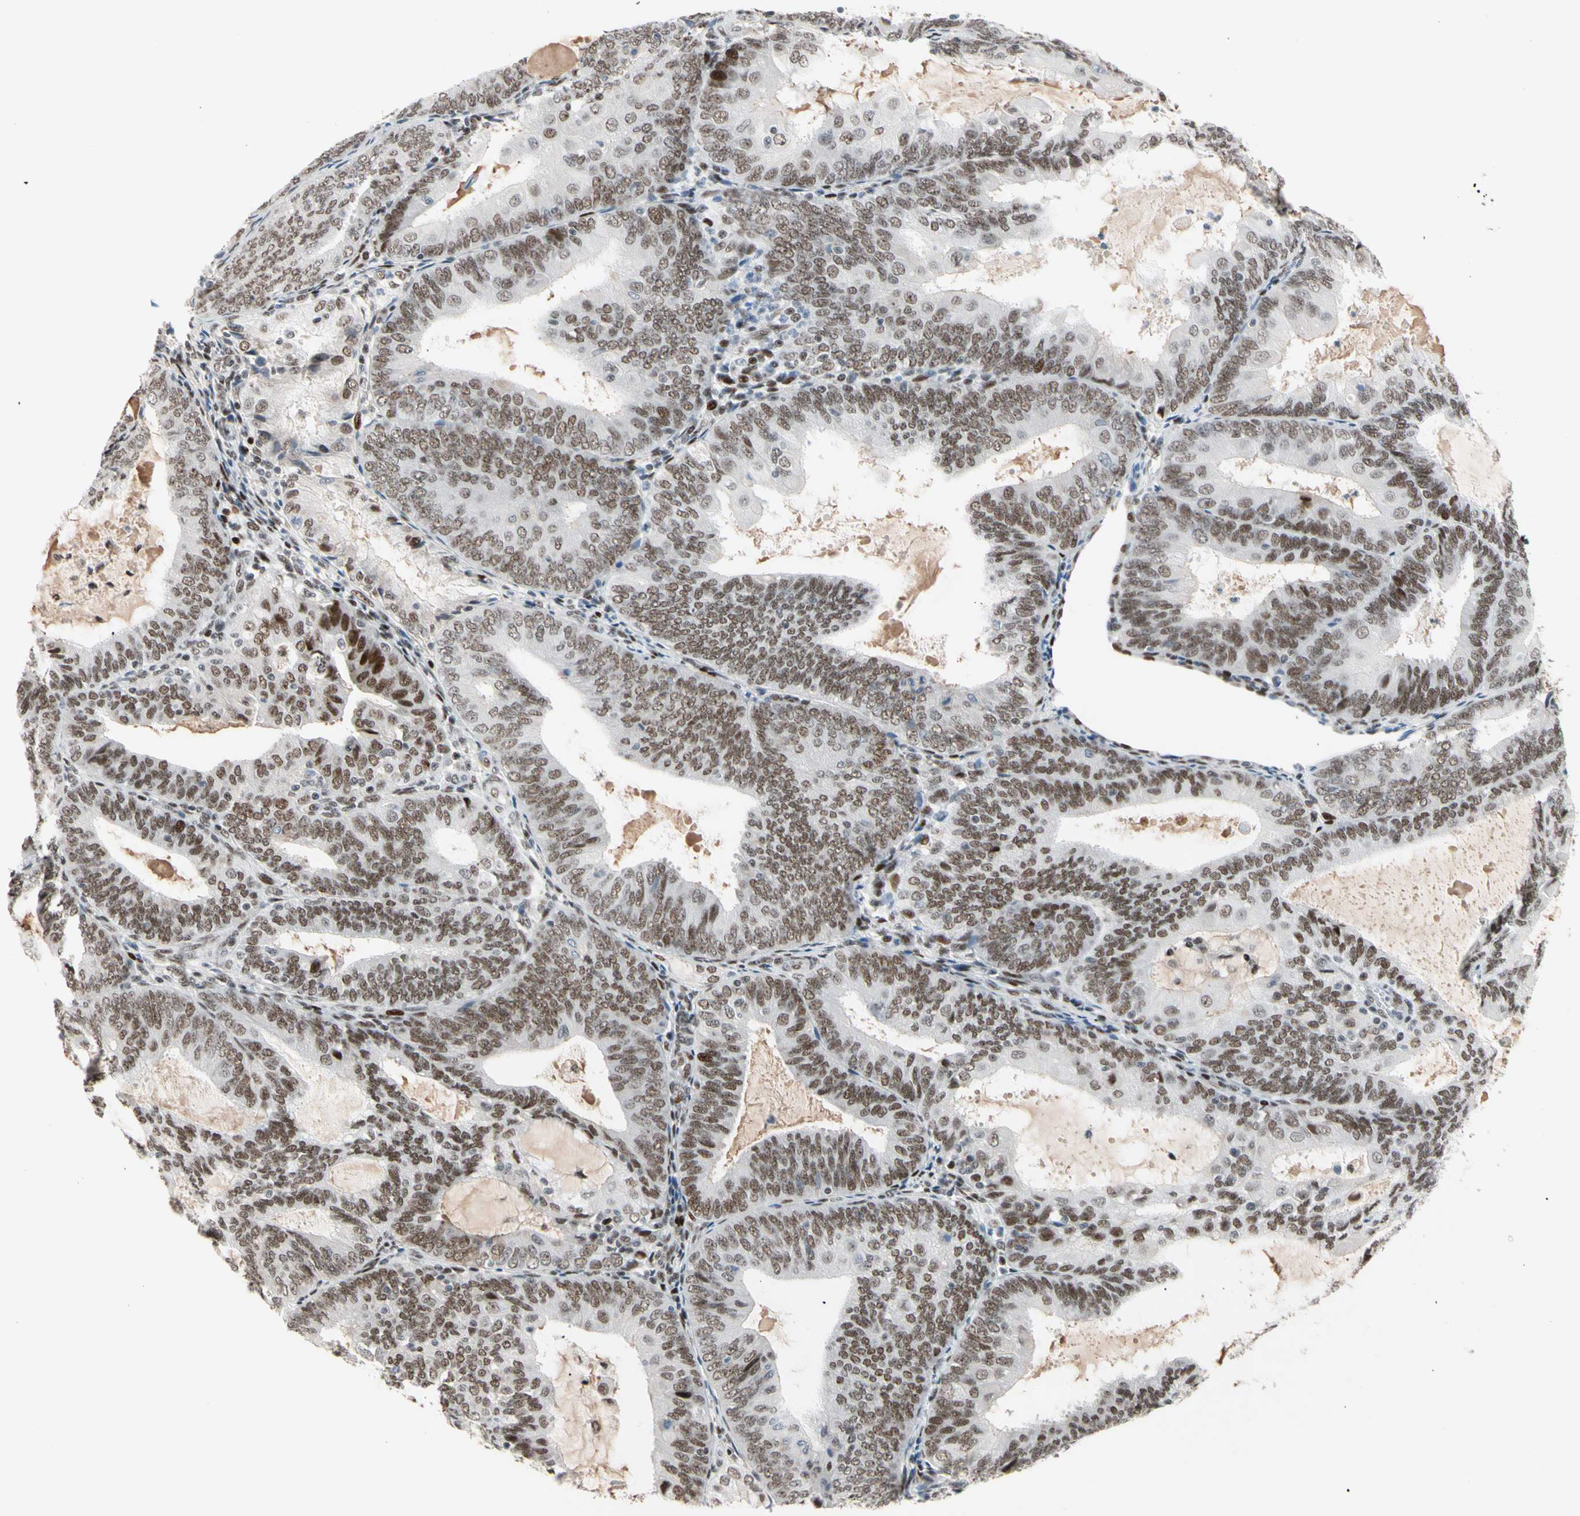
{"staining": {"intensity": "moderate", "quantity": ">75%", "location": "nuclear"}, "tissue": "endometrial cancer", "cell_type": "Tumor cells", "image_type": "cancer", "snomed": [{"axis": "morphology", "description": "Adenocarcinoma, NOS"}, {"axis": "topography", "description": "Endometrium"}], "caption": "Immunohistochemical staining of human adenocarcinoma (endometrial) displays medium levels of moderate nuclear protein positivity in about >75% of tumor cells.", "gene": "FOXO3", "patient": {"sex": "female", "age": 81}}